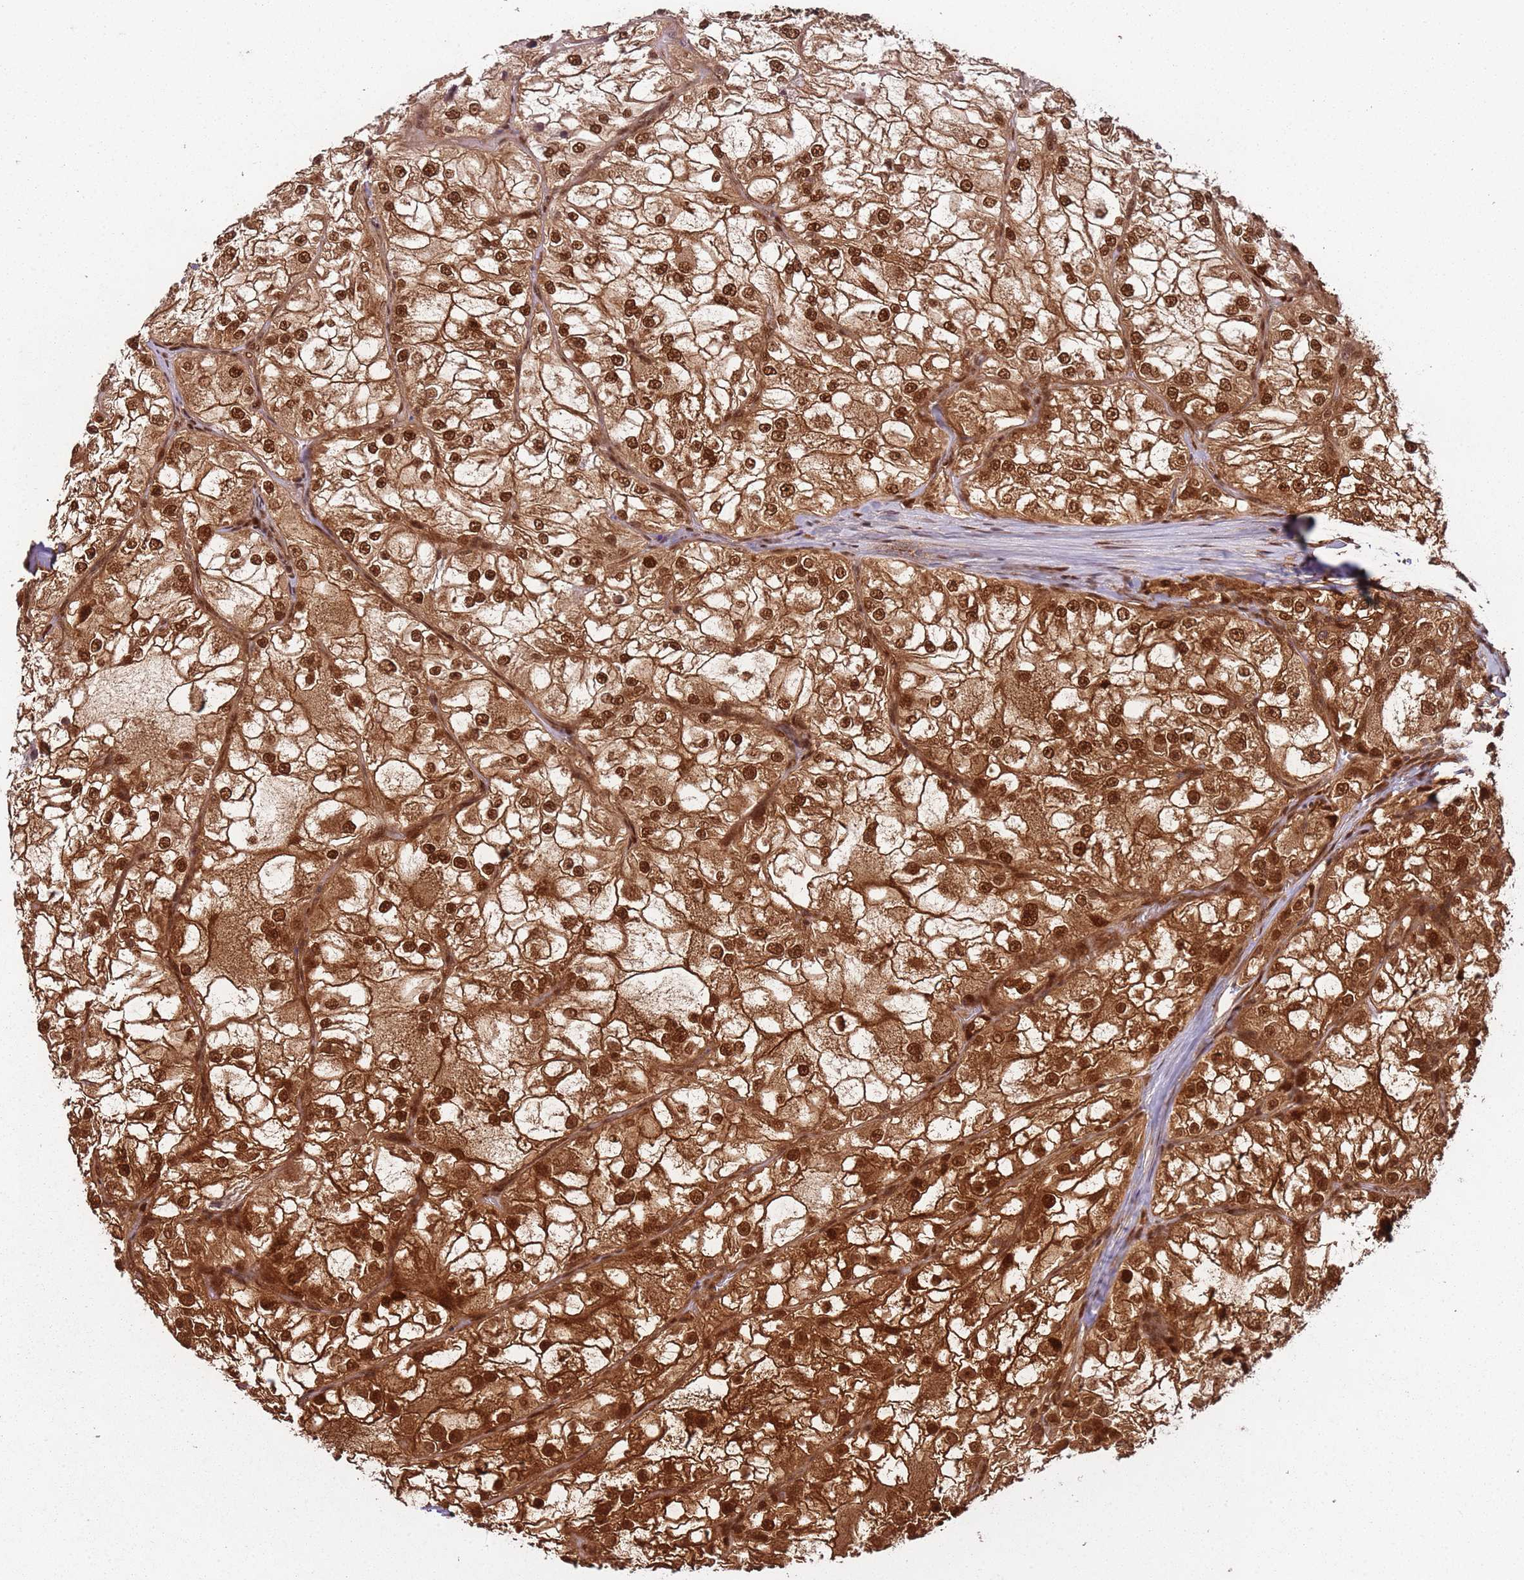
{"staining": {"intensity": "strong", "quantity": ">75%", "location": "cytoplasmic/membranous,nuclear"}, "tissue": "renal cancer", "cell_type": "Tumor cells", "image_type": "cancer", "snomed": [{"axis": "morphology", "description": "Adenocarcinoma, NOS"}, {"axis": "topography", "description": "Kidney"}], "caption": "High-power microscopy captured an IHC image of renal adenocarcinoma, revealing strong cytoplasmic/membranous and nuclear positivity in about >75% of tumor cells. Ihc stains the protein of interest in brown and the nuclei are stained blue.", "gene": "PGLS", "patient": {"sex": "female", "age": 72}}